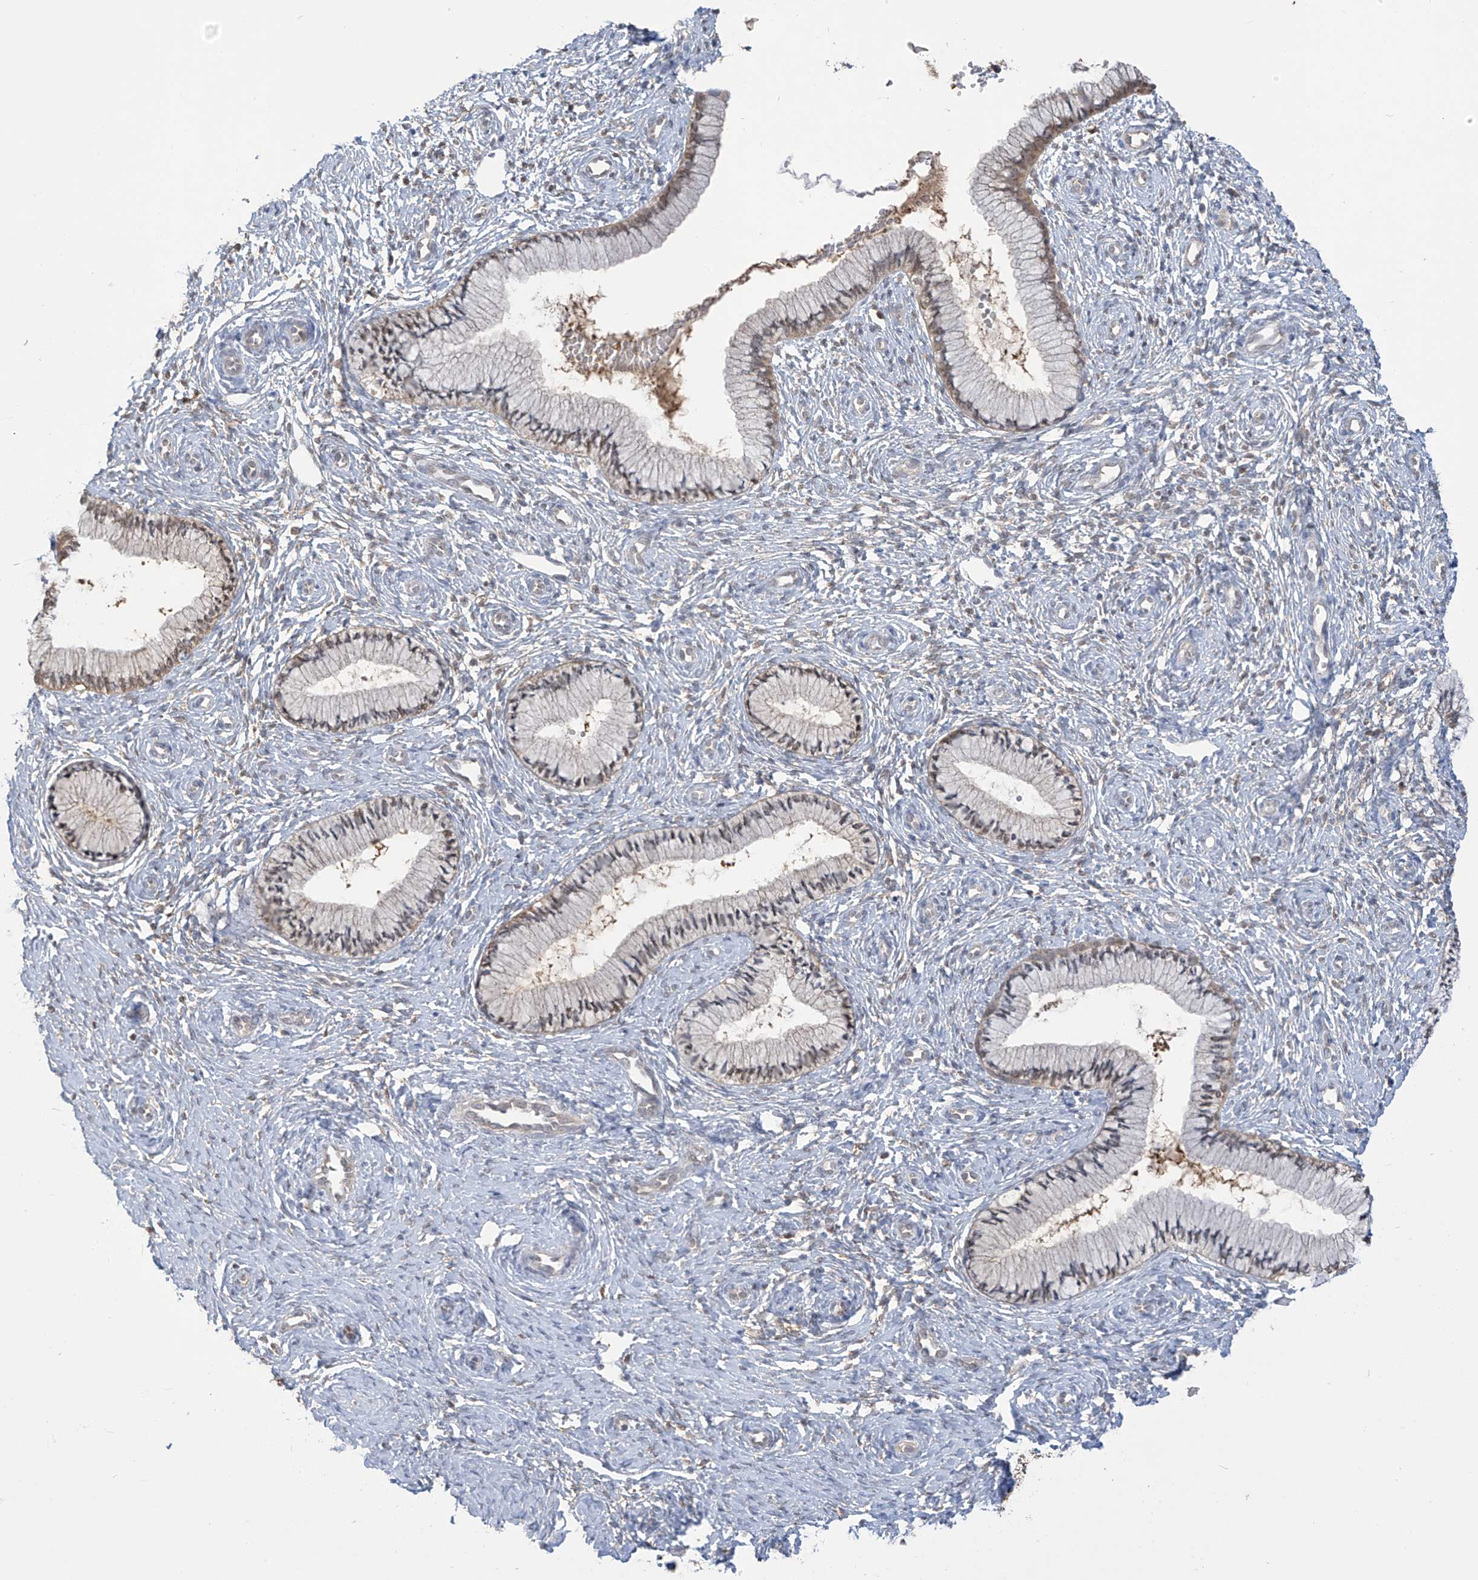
{"staining": {"intensity": "moderate", "quantity": "<25%", "location": "cytoplasmic/membranous,nuclear"}, "tissue": "cervix", "cell_type": "Glandular cells", "image_type": "normal", "snomed": [{"axis": "morphology", "description": "Normal tissue, NOS"}, {"axis": "topography", "description": "Cervix"}], "caption": "This micrograph shows normal cervix stained with immunohistochemistry to label a protein in brown. The cytoplasmic/membranous,nuclear of glandular cells show moderate positivity for the protein. Nuclei are counter-stained blue.", "gene": "IDH1", "patient": {"sex": "female", "age": 27}}